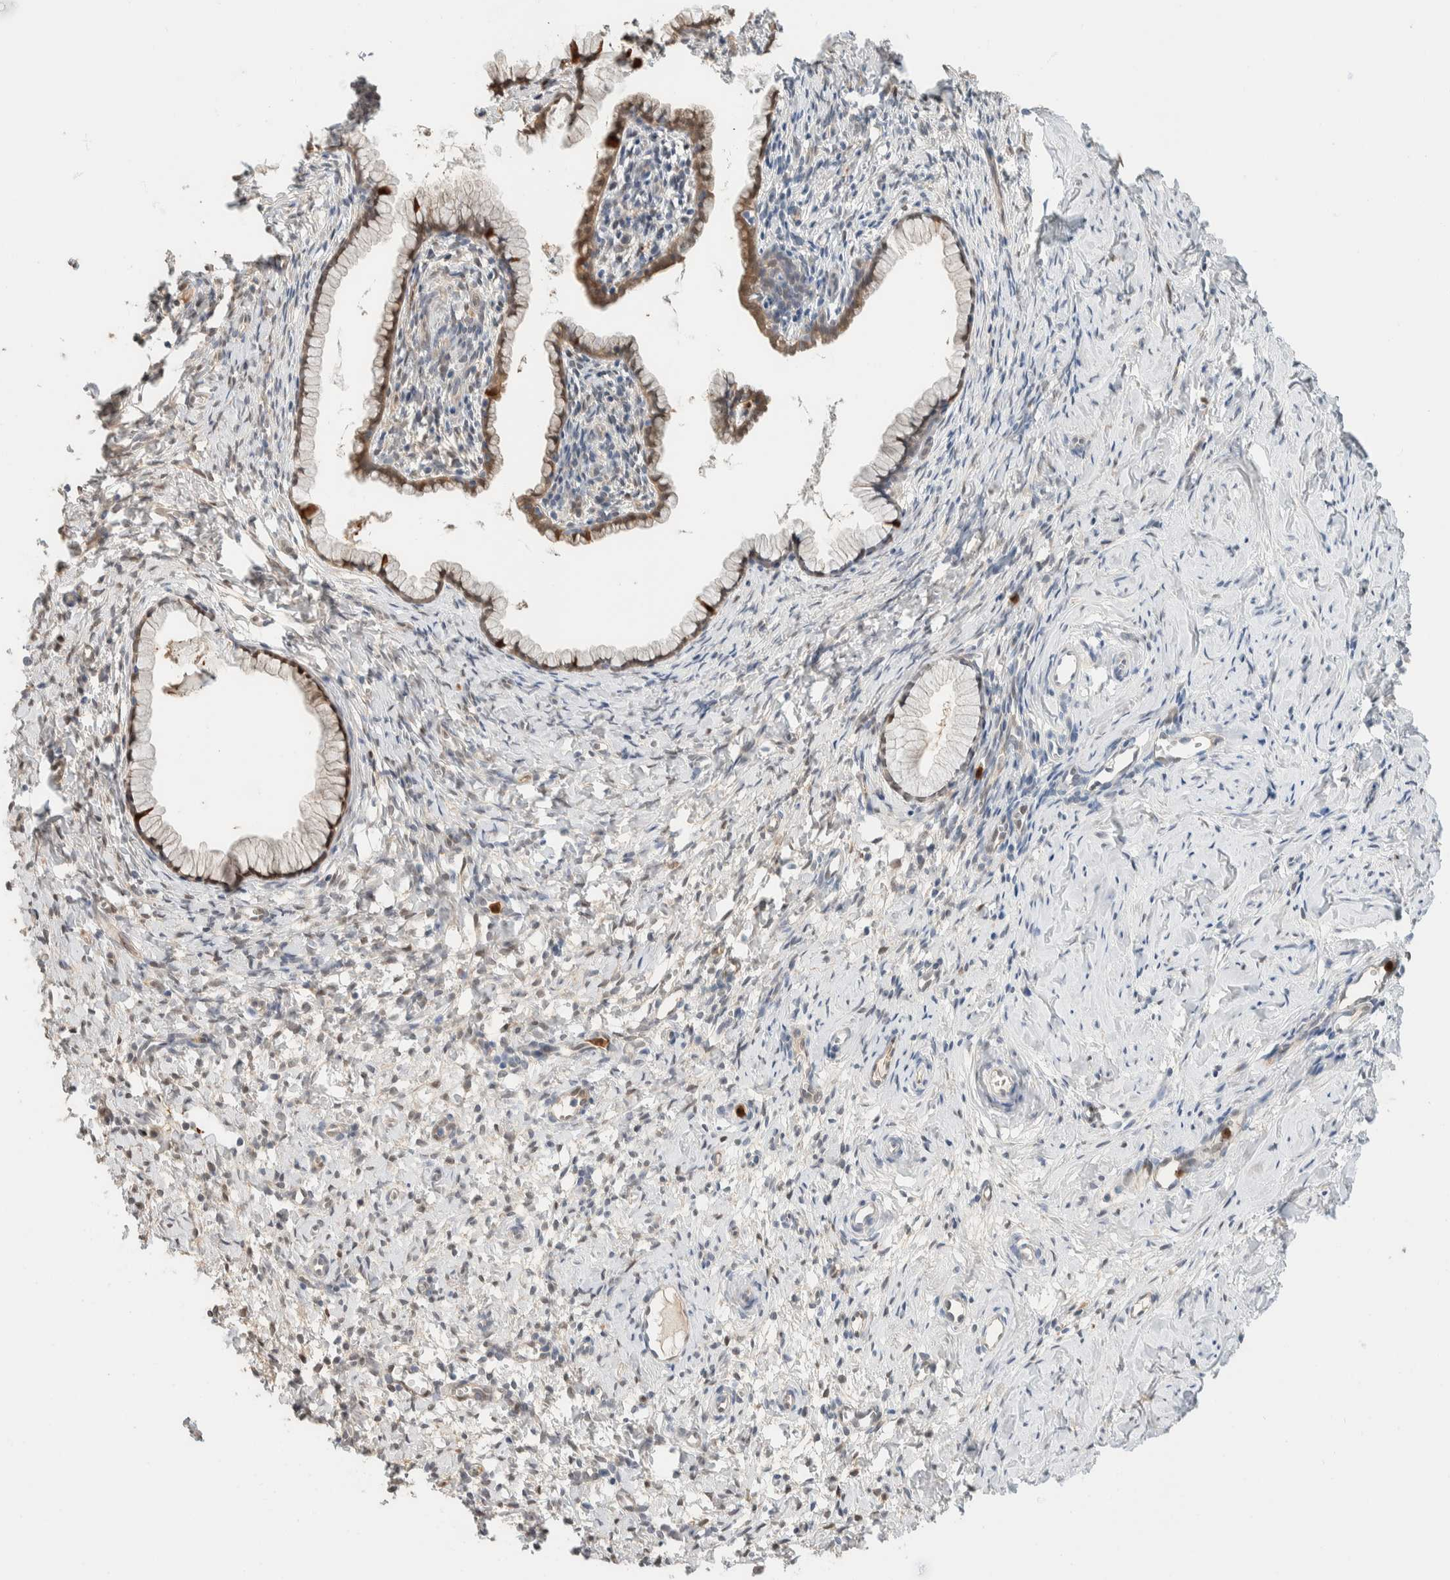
{"staining": {"intensity": "moderate", "quantity": ">75%", "location": "cytoplasmic/membranous,nuclear"}, "tissue": "cervix", "cell_type": "Glandular cells", "image_type": "normal", "snomed": [{"axis": "morphology", "description": "Normal tissue, NOS"}, {"axis": "topography", "description": "Cervix"}], "caption": "A photomicrograph of cervix stained for a protein reveals moderate cytoplasmic/membranous,nuclear brown staining in glandular cells. (brown staining indicates protein expression, while blue staining denotes nuclei).", "gene": "SETD4", "patient": {"sex": "female", "age": 75}}